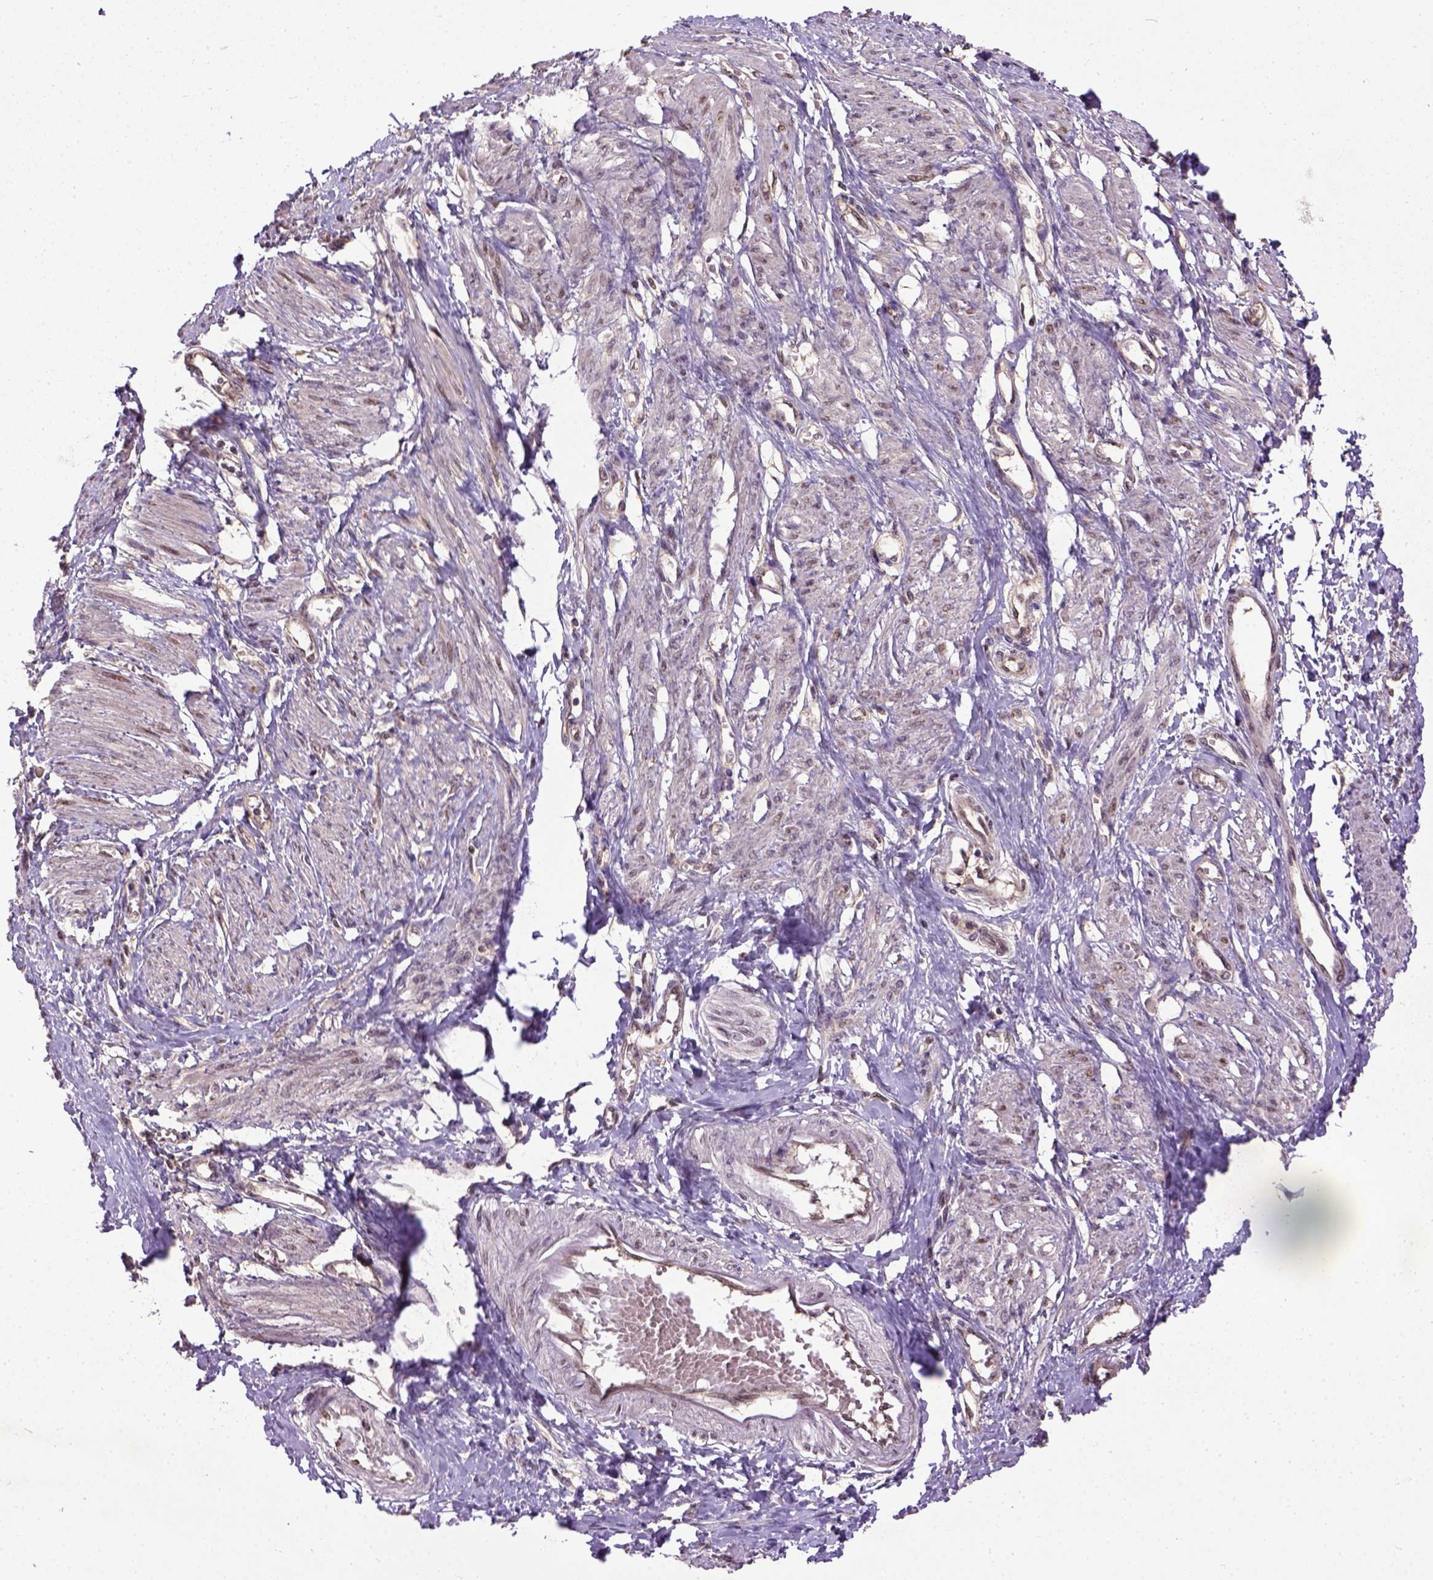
{"staining": {"intensity": "moderate", "quantity": ">75%", "location": "nuclear"}, "tissue": "smooth muscle", "cell_type": "Smooth muscle cells", "image_type": "normal", "snomed": [{"axis": "morphology", "description": "Normal tissue, NOS"}, {"axis": "topography", "description": "Smooth muscle"}, {"axis": "topography", "description": "Uterus"}], "caption": "IHC staining of benign smooth muscle, which displays medium levels of moderate nuclear staining in about >75% of smooth muscle cells indicating moderate nuclear protein staining. The staining was performed using DAB (3,3'-diaminobenzidine) (brown) for protein detection and nuclei were counterstained in hematoxylin (blue).", "gene": "UBA3", "patient": {"sex": "female", "age": 39}}